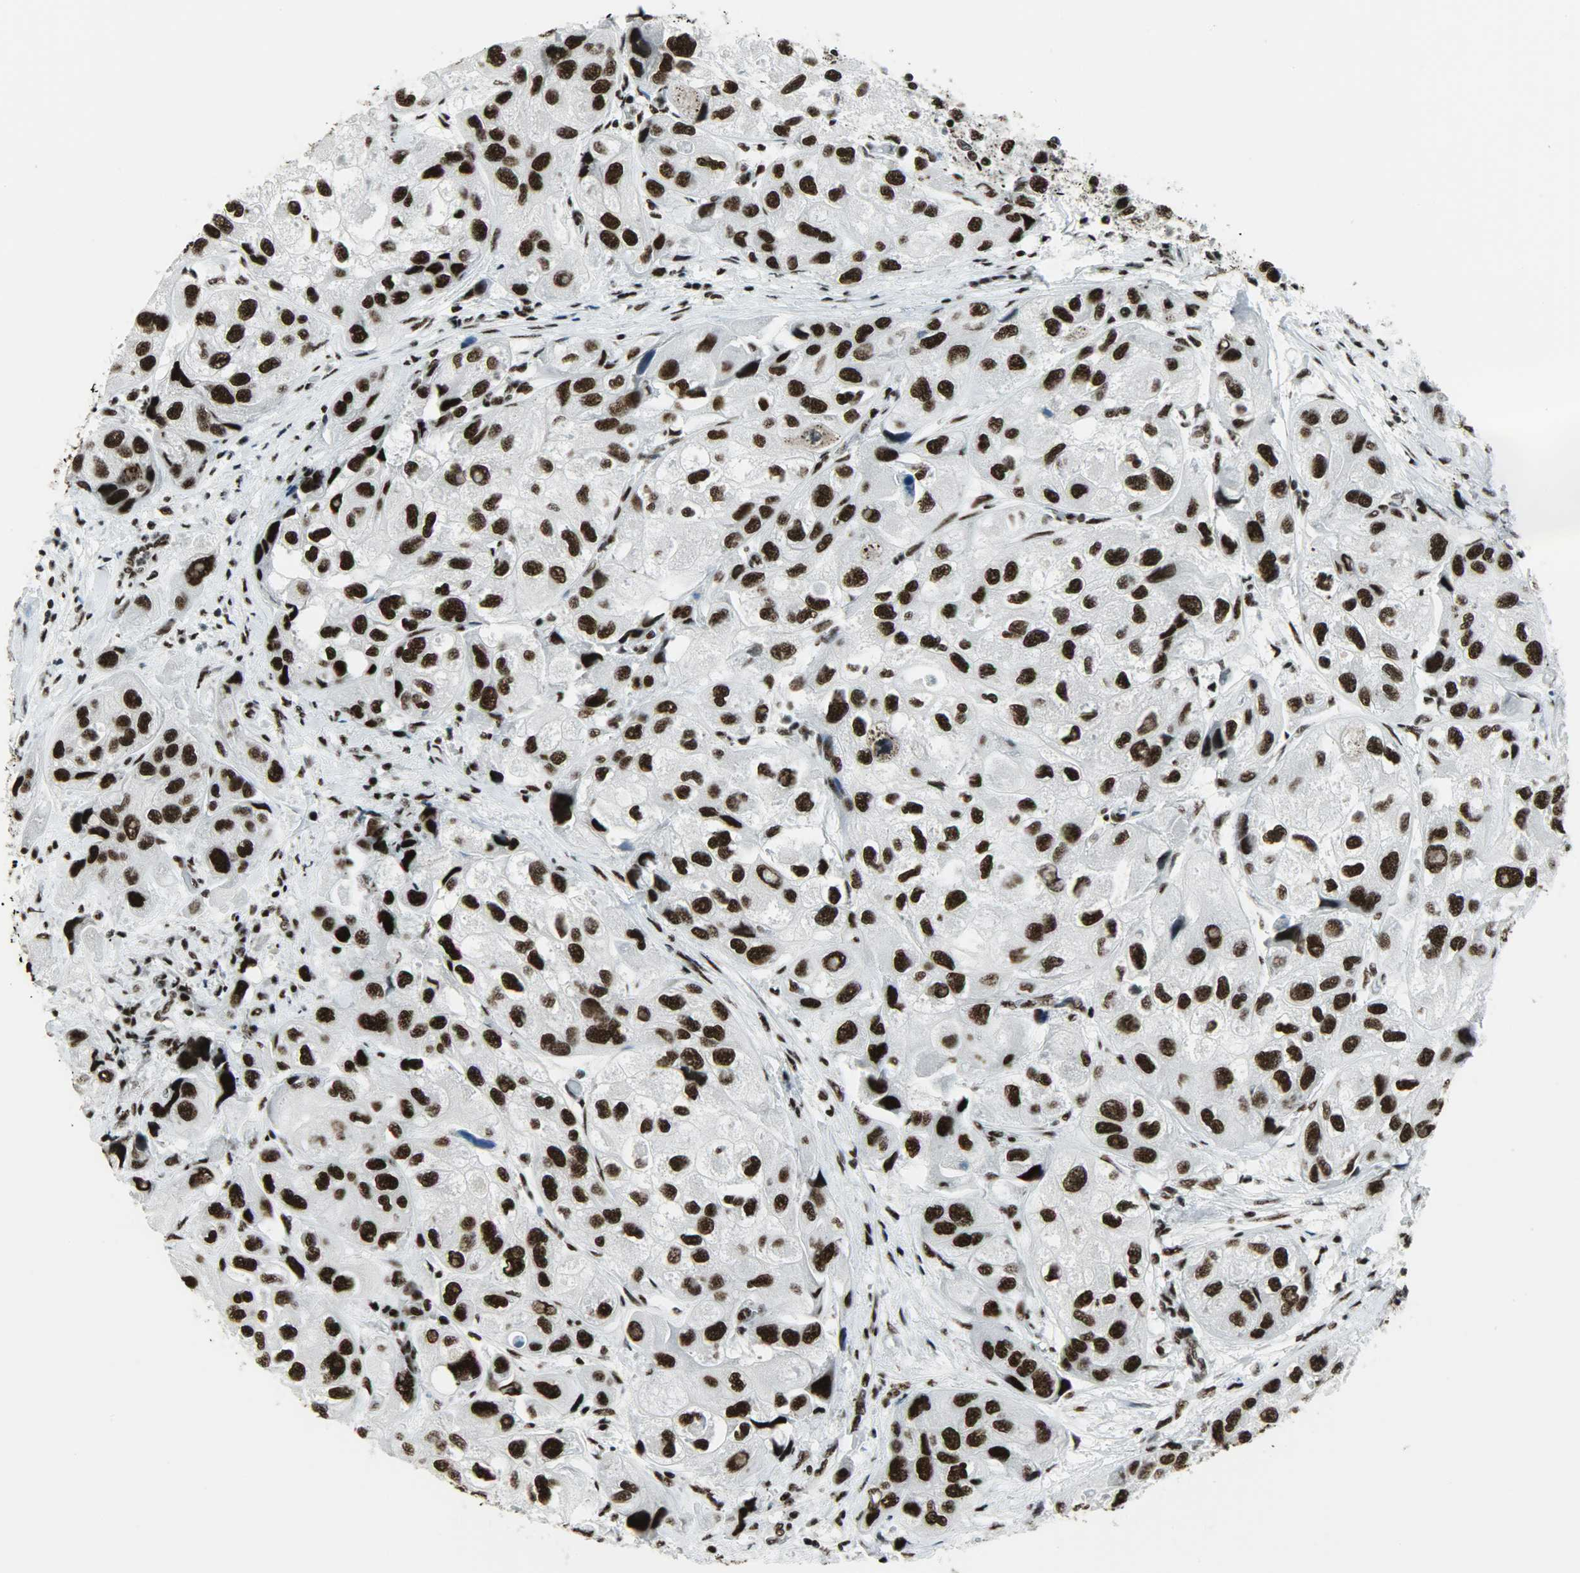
{"staining": {"intensity": "strong", "quantity": ">75%", "location": "nuclear"}, "tissue": "urothelial cancer", "cell_type": "Tumor cells", "image_type": "cancer", "snomed": [{"axis": "morphology", "description": "Urothelial carcinoma, High grade"}, {"axis": "topography", "description": "Urinary bladder"}], "caption": "Immunohistochemical staining of human urothelial carcinoma (high-grade) reveals high levels of strong nuclear positivity in about >75% of tumor cells.", "gene": "SNRPA", "patient": {"sex": "female", "age": 64}}